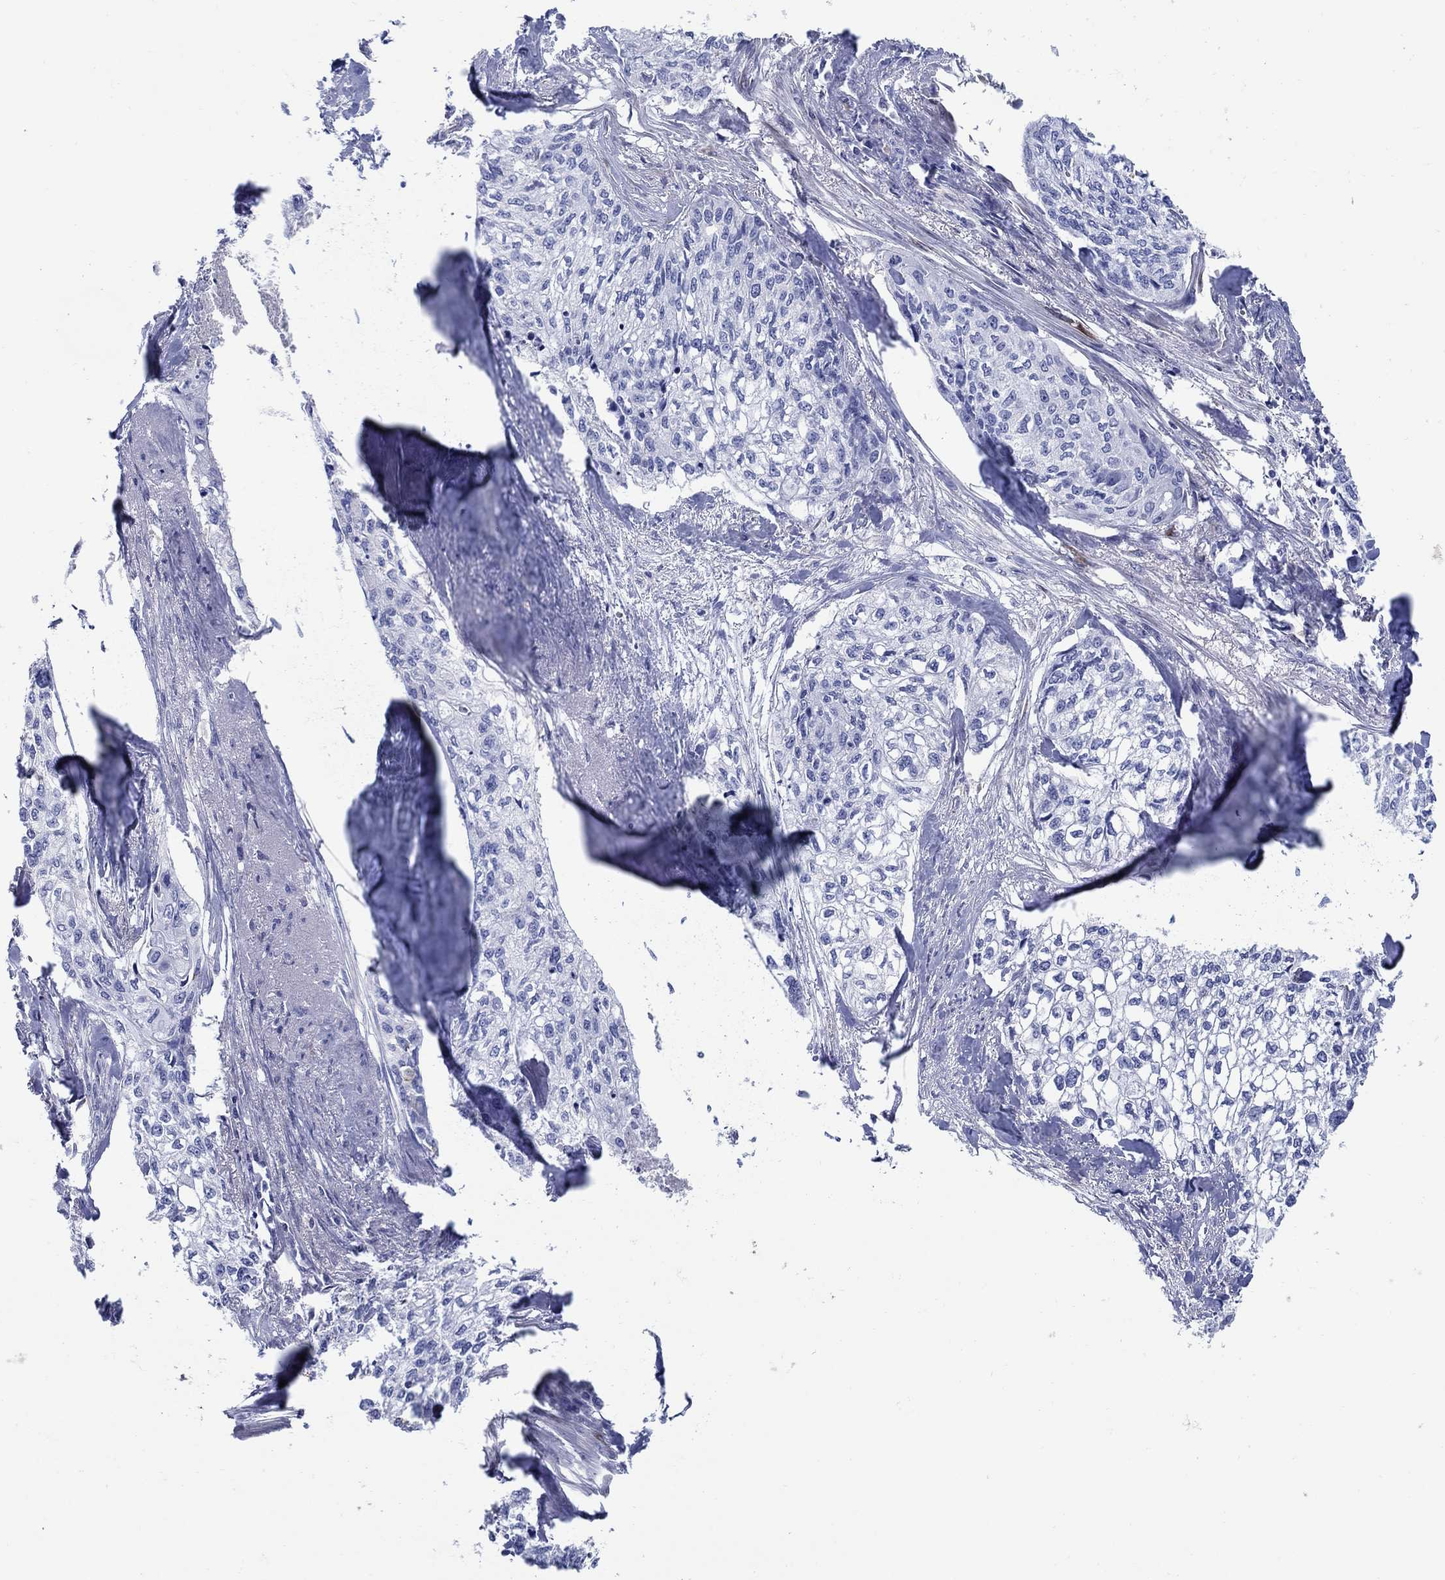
{"staining": {"intensity": "negative", "quantity": "none", "location": "none"}, "tissue": "cervical cancer", "cell_type": "Tumor cells", "image_type": "cancer", "snomed": [{"axis": "morphology", "description": "Squamous cell carcinoma, NOS"}, {"axis": "topography", "description": "Cervix"}], "caption": "Human cervical cancer stained for a protein using immunohistochemistry shows no staining in tumor cells.", "gene": "REEP2", "patient": {"sex": "female", "age": 58}}